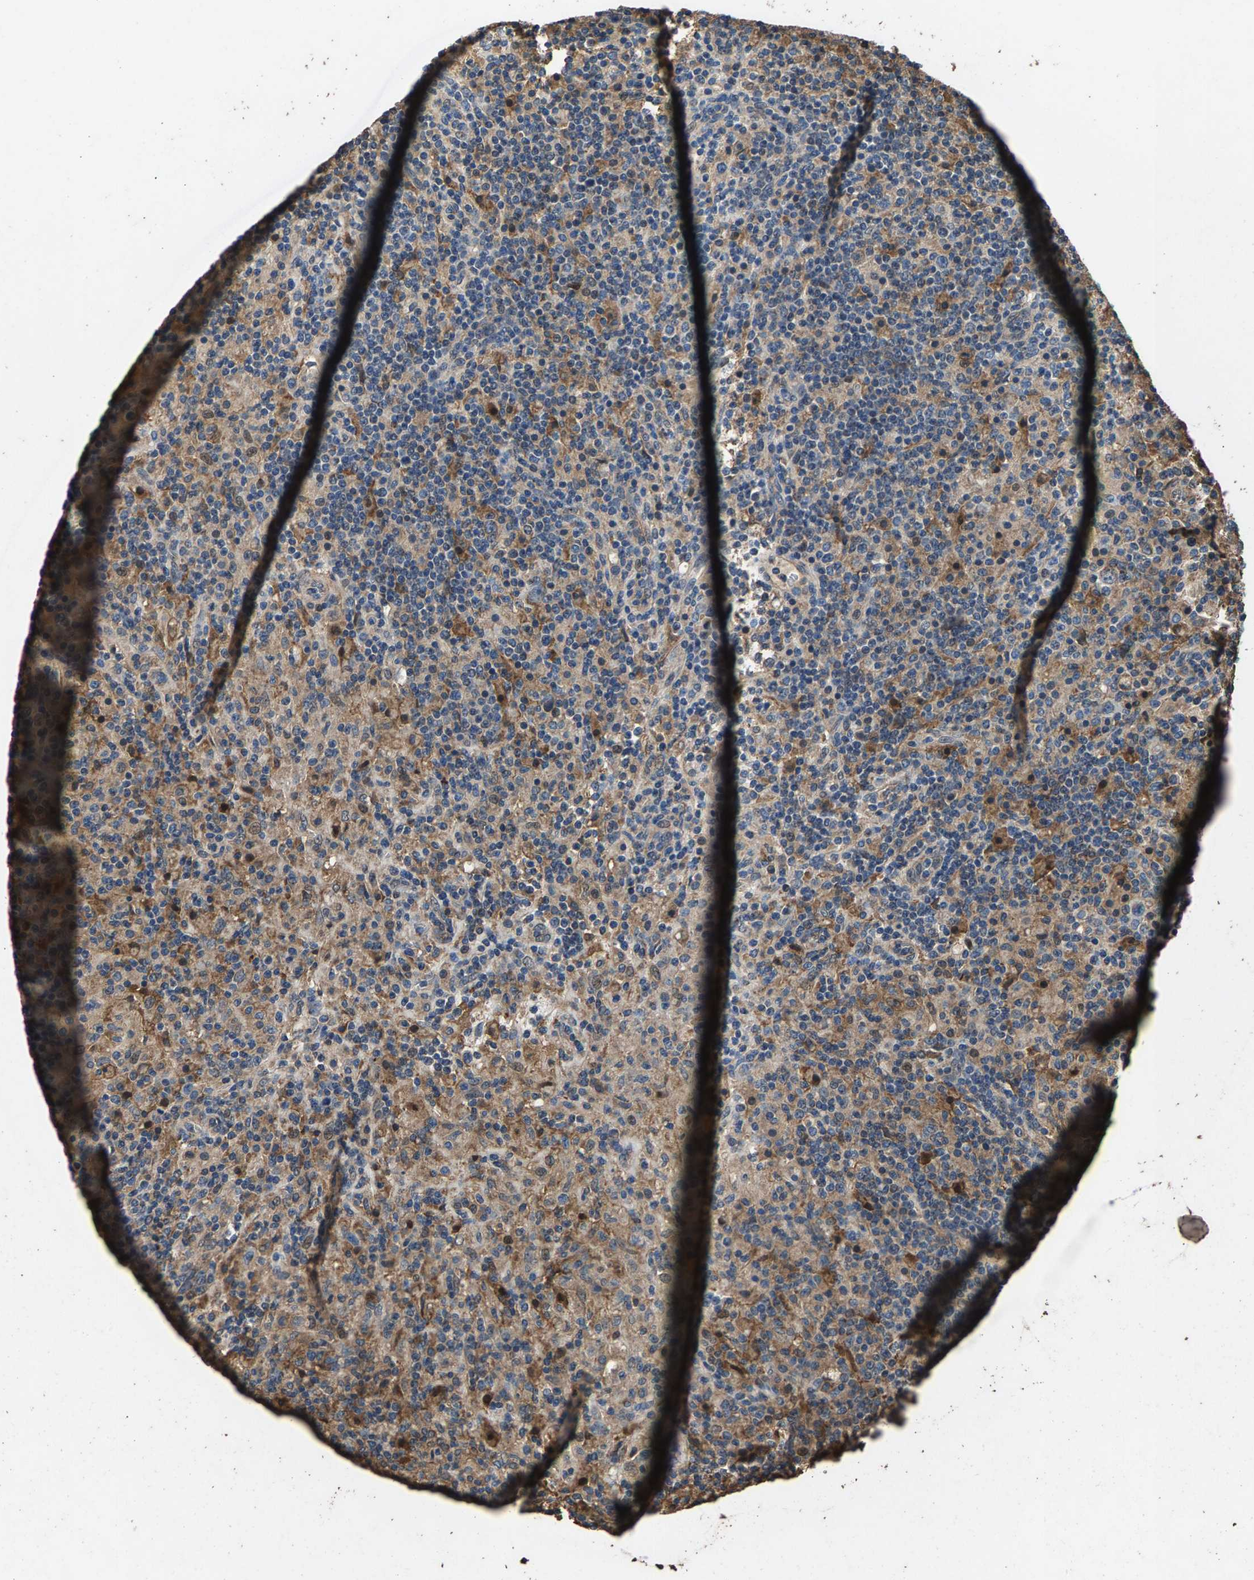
{"staining": {"intensity": "weak", "quantity": "25%-75%", "location": "cytoplasmic/membranous"}, "tissue": "lymphoma", "cell_type": "Tumor cells", "image_type": "cancer", "snomed": [{"axis": "morphology", "description": "Hodgkin's disease, NOS"}, {"axis": "topography", "description": "Lymph node"}], "caption": "Brown immunohistochemical staining in human lymphoma shows weak cytoplasmic/membranous positivity in about 25%-75% of tumor cells. Immunohistochemistry (ihc) stains the protein of interest in brown and the nuclei are stained blue.", "gene": "MRPL27", "patient": {"sex": "male", "age": 70}}